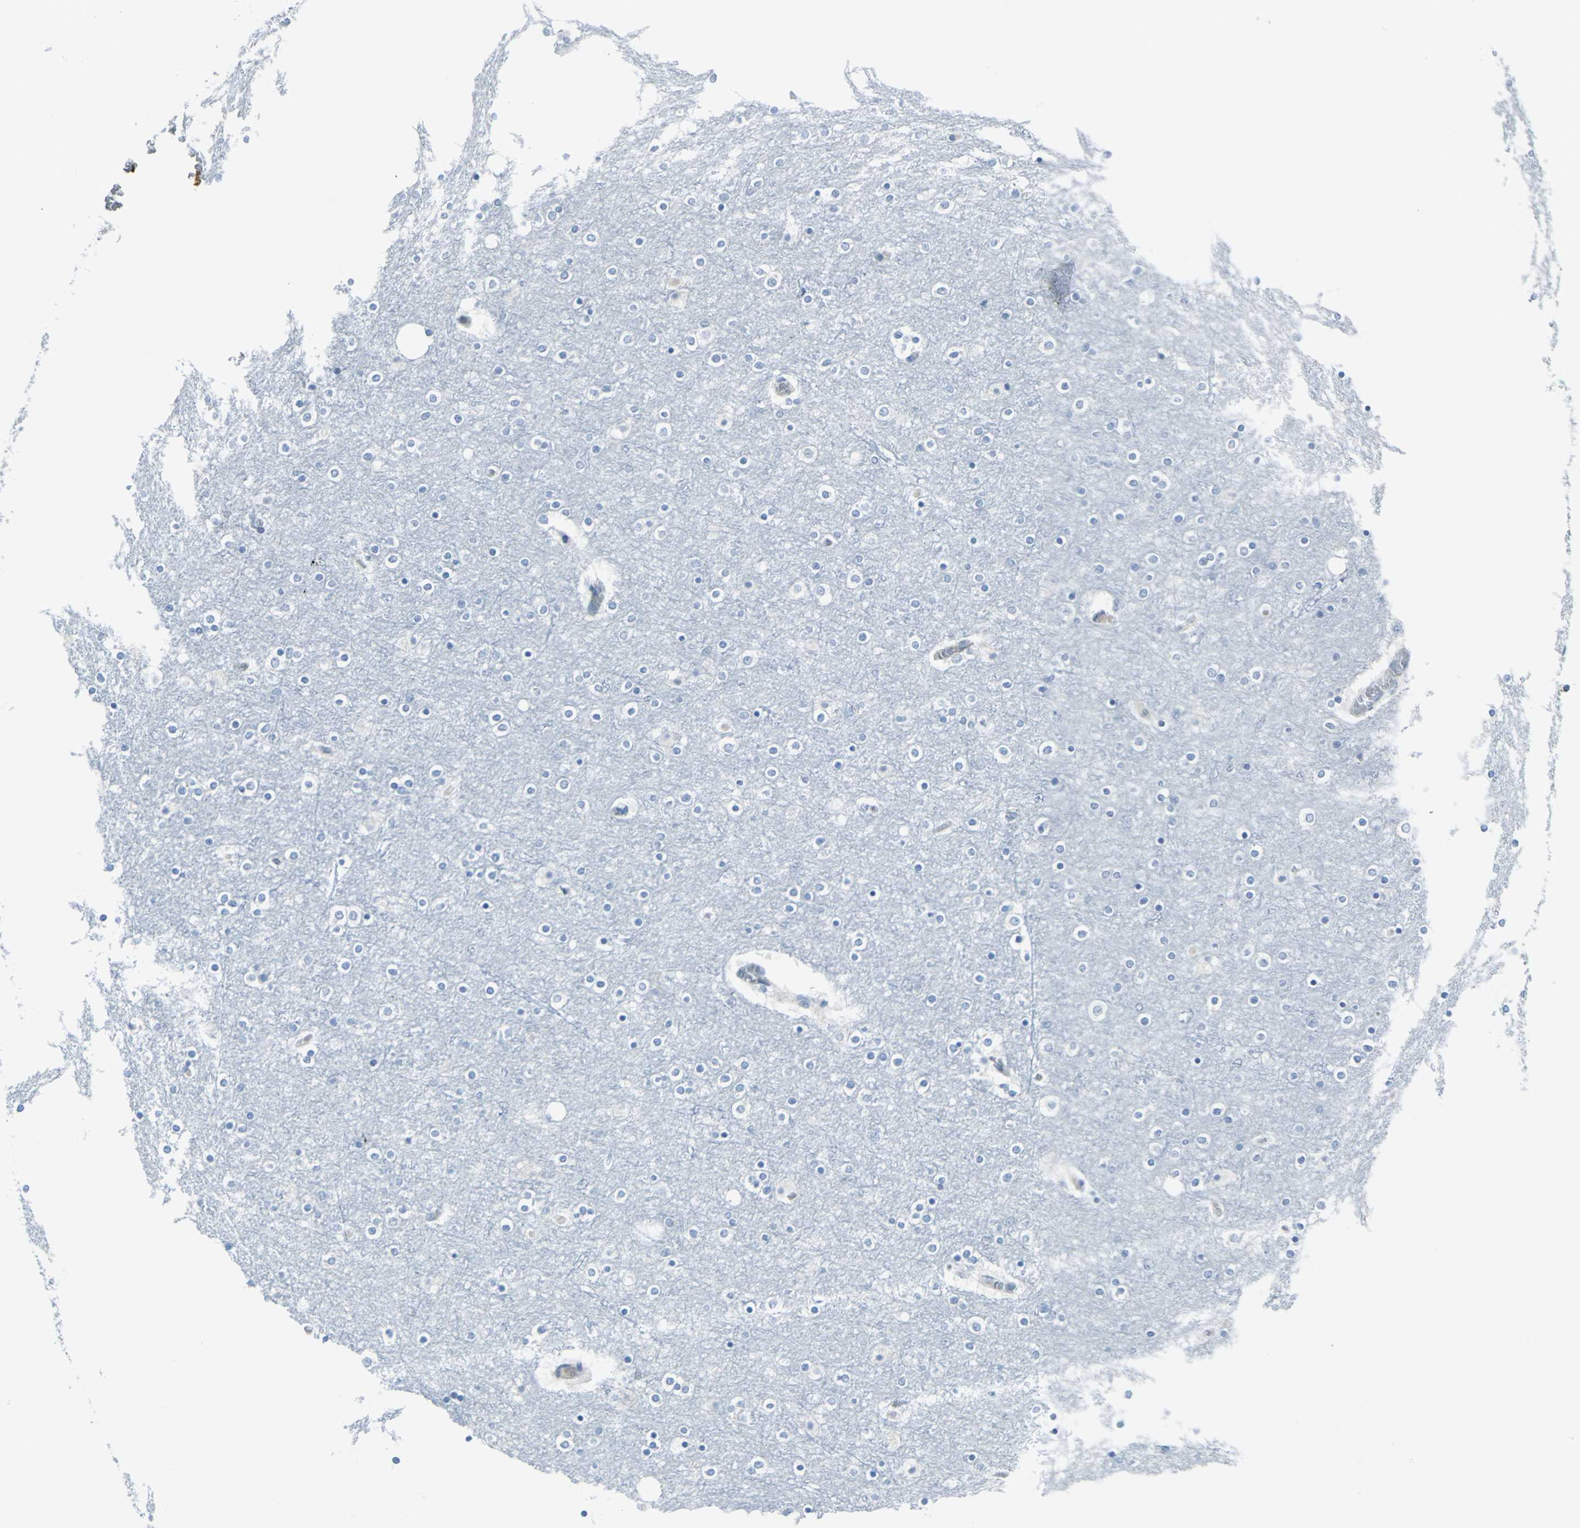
{"staining": {"intensity": "negative", "quantity": "none", "location": "none"}, "tissue": "cerebral cortex", "cell_type": "Endothelial cells", "image_type": "normal", "snomed": [{"axis": "morphology", "description": "Normal tissue, NOS"}, {"axis": "topography", "description": "Cerebral cortex"}], "caption": "DAB immunohistochemical staining of benign human cerebral cortex demonstrates no significant positivity in endothelial cells. The staining was performed using DAB to visualize the protein expression in brown, while the nuclei were stained in blue with hematoxylin (Magnification: 20x).", "gene": "CYB5A", "patient": {"sex": "female", "age": 54}}